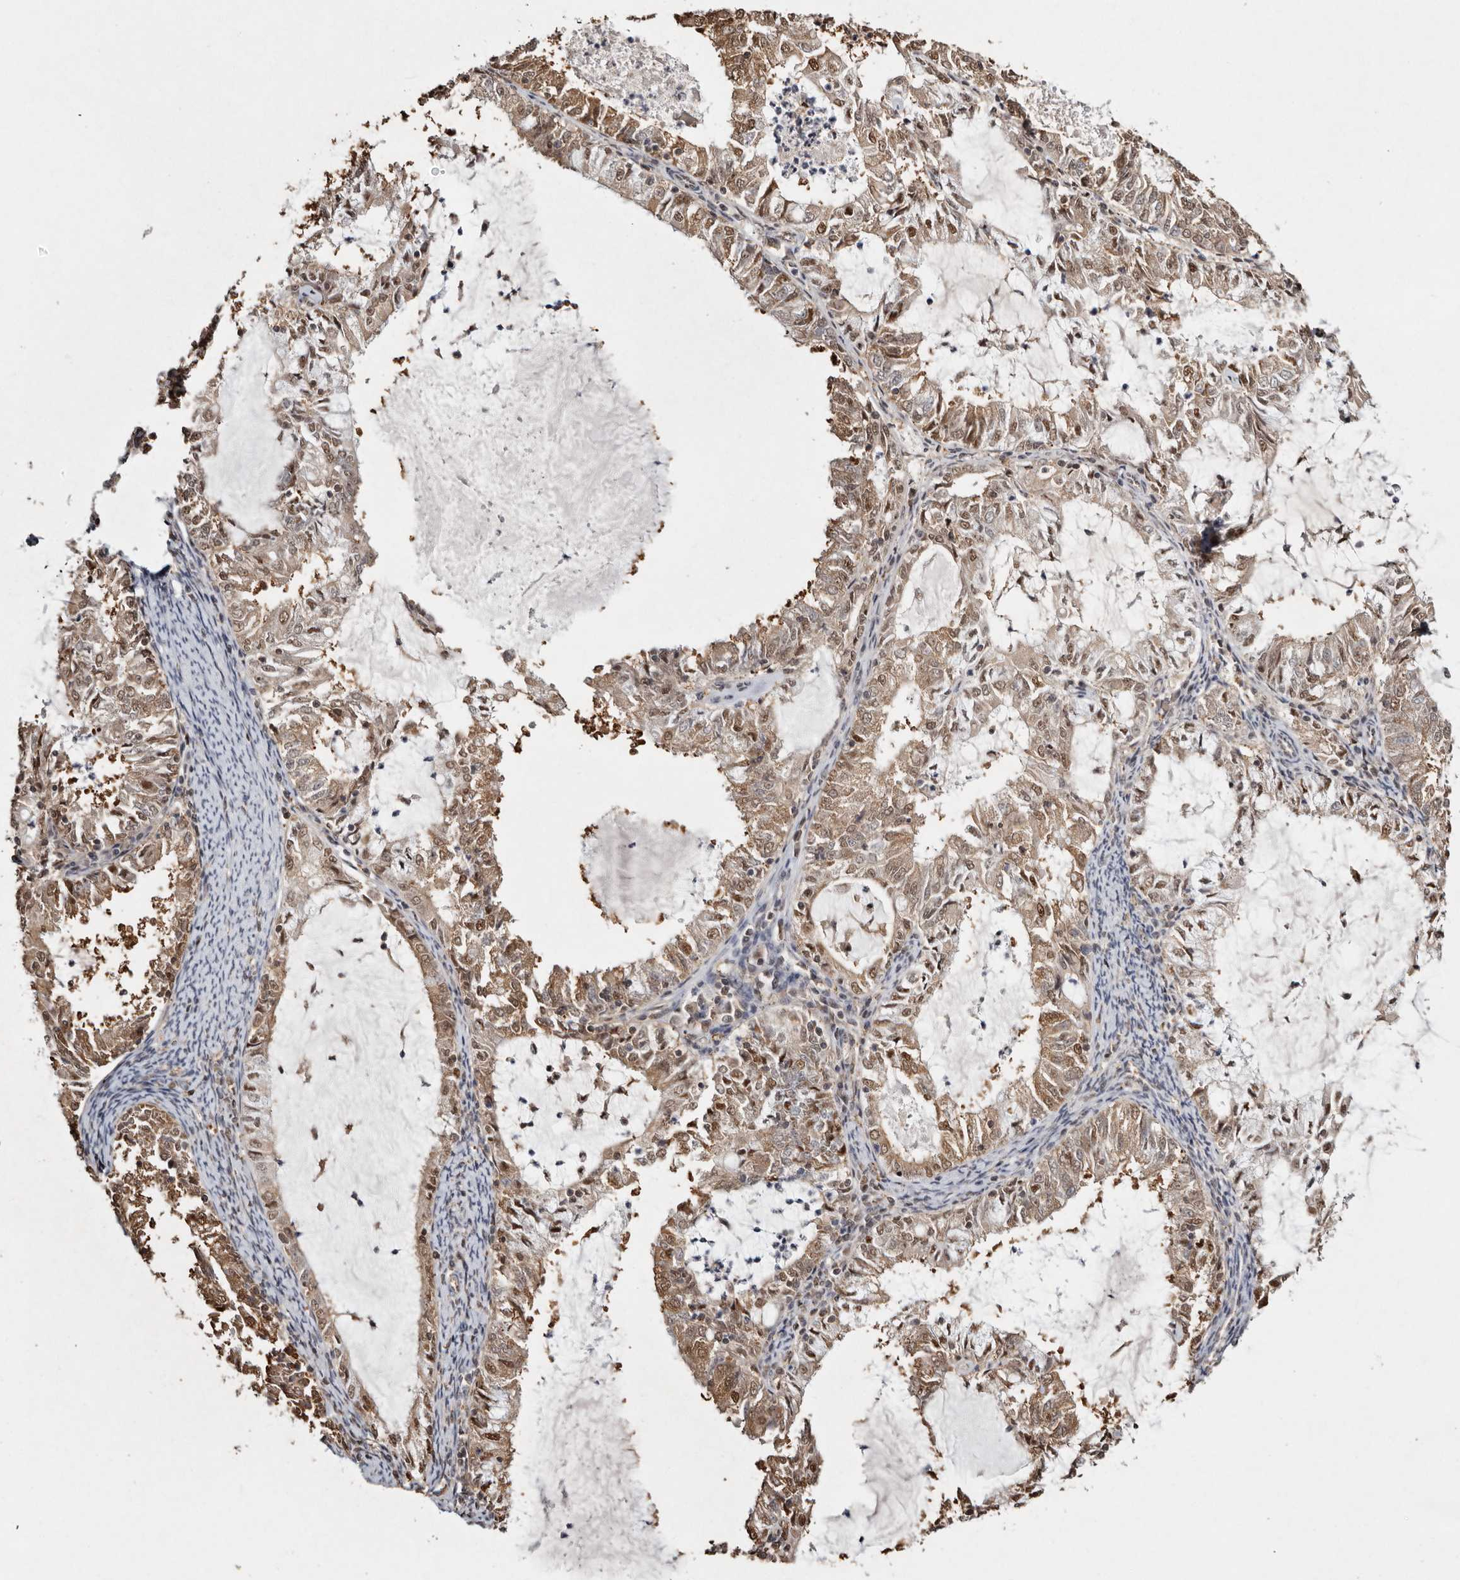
{"staining": {"intensity": "moderate", "quantity": ">75%", "location": "cytoplasmic/membranous,nuclear"}, "tissue": "endometrial cancer", "cell_type": "Tumor cells", "image_type": "cancer", "snomed": [{"axis": "morphology", "description": "Adenocarcinoma, NOS"}, {"axis": "topography", "description": "Endometrium"}], "caption": "This is a micrograph of immunohistochemistry staining of endometrial adenocarcinoma, which shows moderate positivity in the cytoplasmic/membranous and nuclear of tumor cells.", "gene": "PSMA5", "patient": {"sex": "female", "age": 57}}